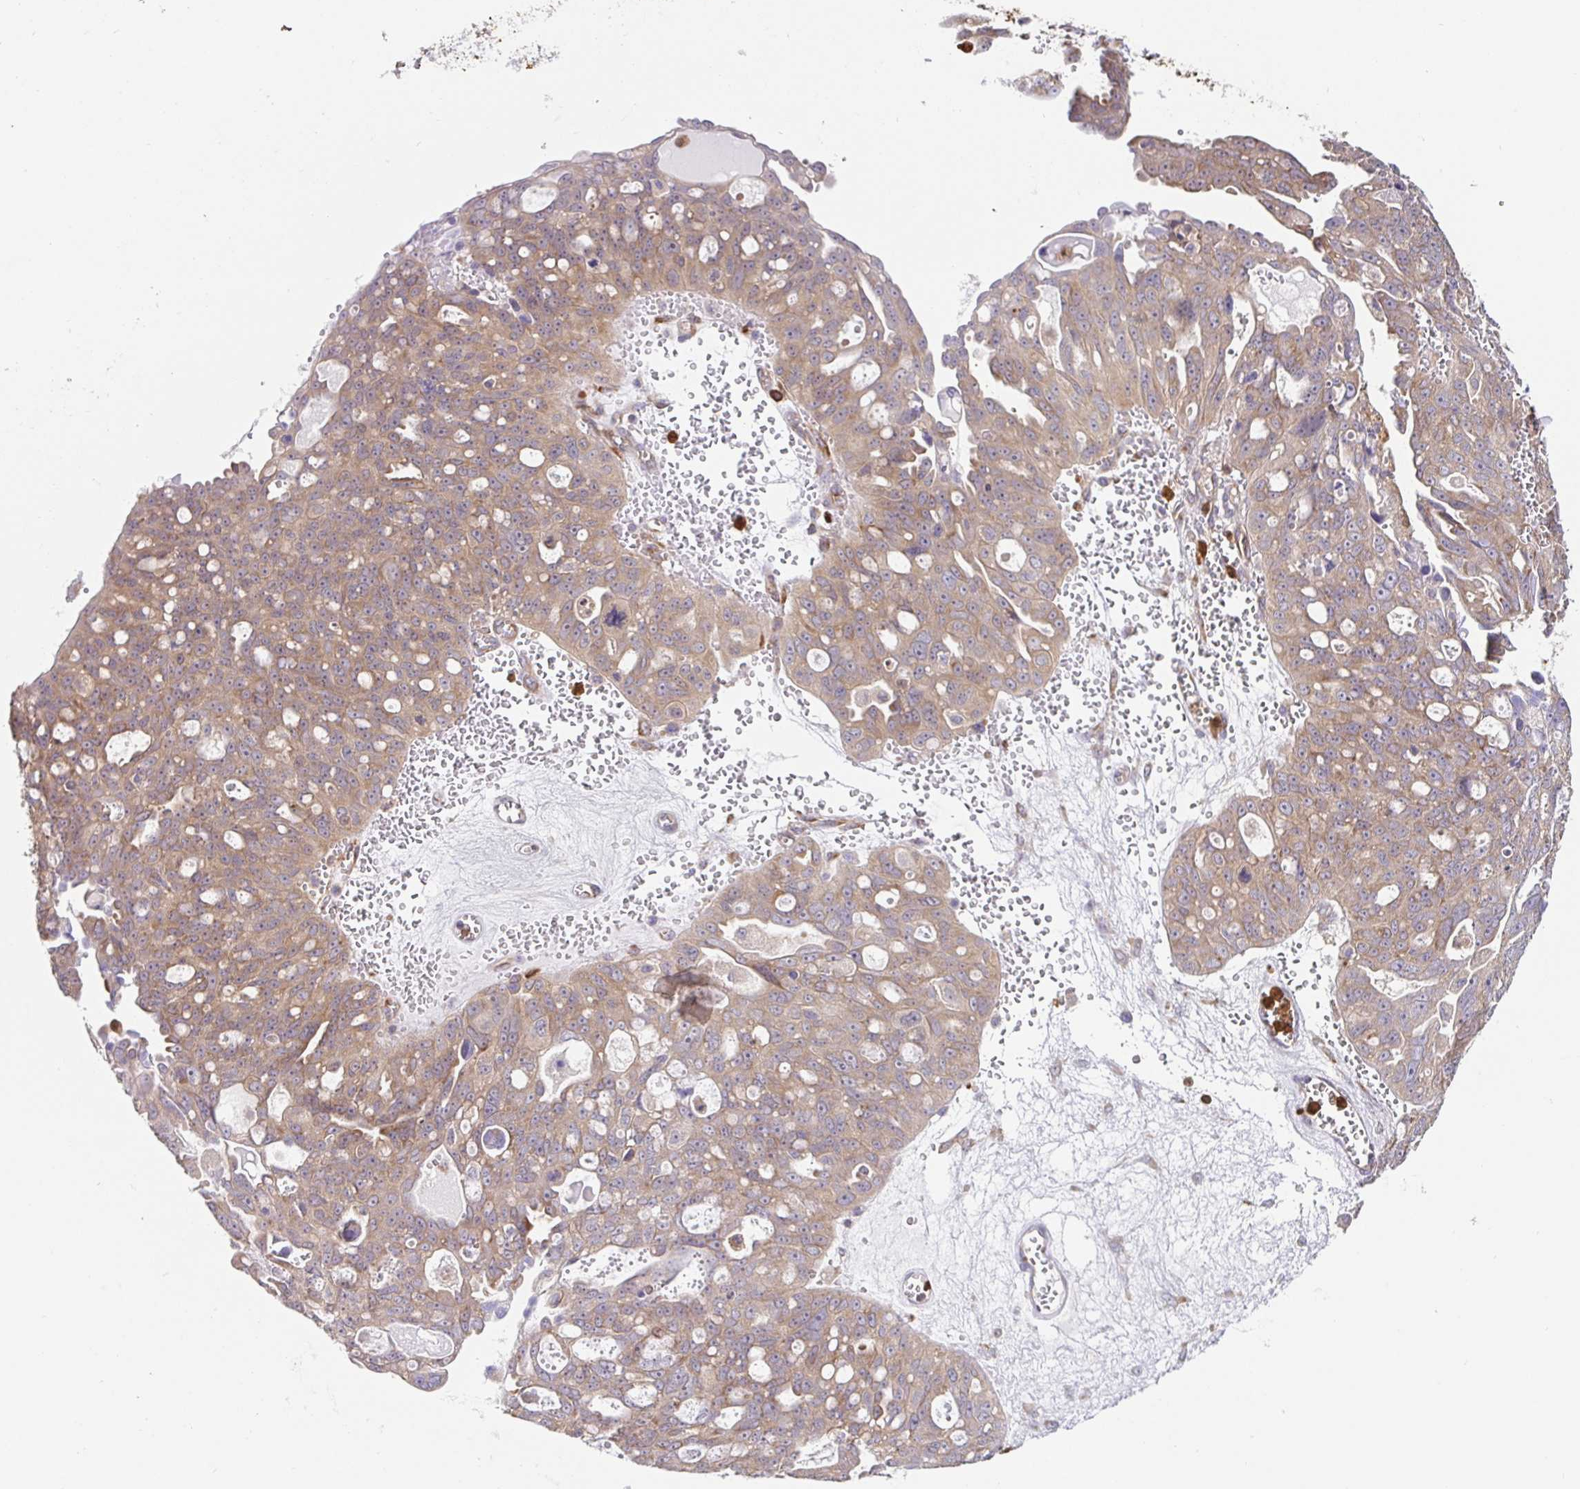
{"staining": {"intensity": "weak", "quantity": ">75%", "location": "cytoplasmic/membranous"}, "tissue": "ovarian cancer", "cell_type": "Tumor cells", "image_type": "cancer", "snomed": [{"axis": "morphology", "description": "Carcinoma, endometroid"}, {"axis": "topography", "description": "Ovary"}], "caption": "A micrograph of ovarian cancer stained for a protein reveals weak cytoplasmic/membranous brown staining in tumor cells.", "gene": "PDPK1", "patient": {"sex": "female", "age": 70}}